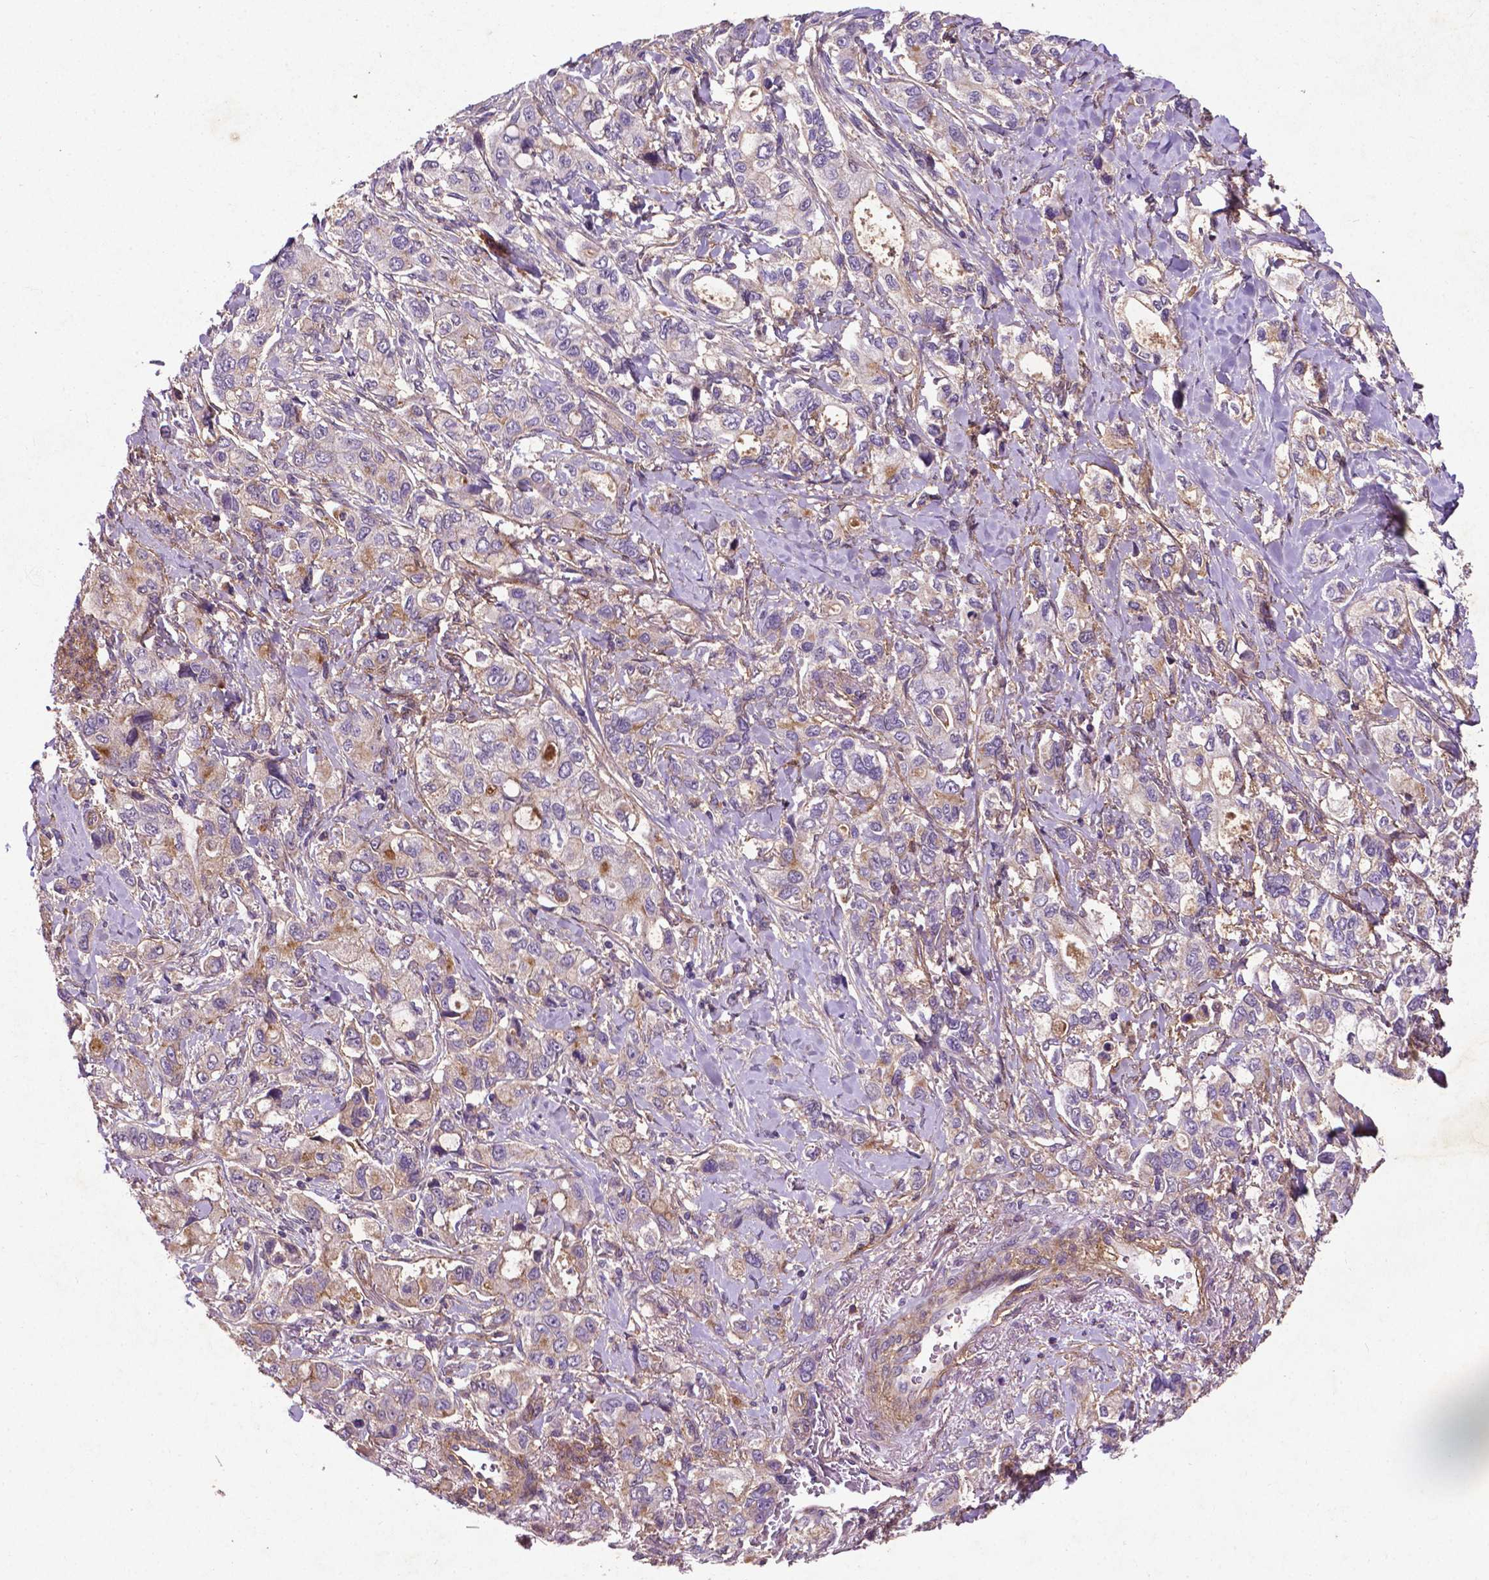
{"staining": {"intensity": "negative", "quantity": "none", "location": "none"}, "tissue": "stomach cancer", "cell_type": "Tumor cells", "image_type": "cancer", "snomed": [{"axis": "morphology", "description": "Adenocarcinoma, NOS"}, {"axis": "topography", "description": "Stomach"}], "caption": "DAB (3,3'-diaminobenzidine) immunohistochemical staining of human stomach cancer (adenocarcinoma) displays no significant staining in tumor cells.", "gene": "RRAS", "patient": {"sex": "male", "age": 63}}